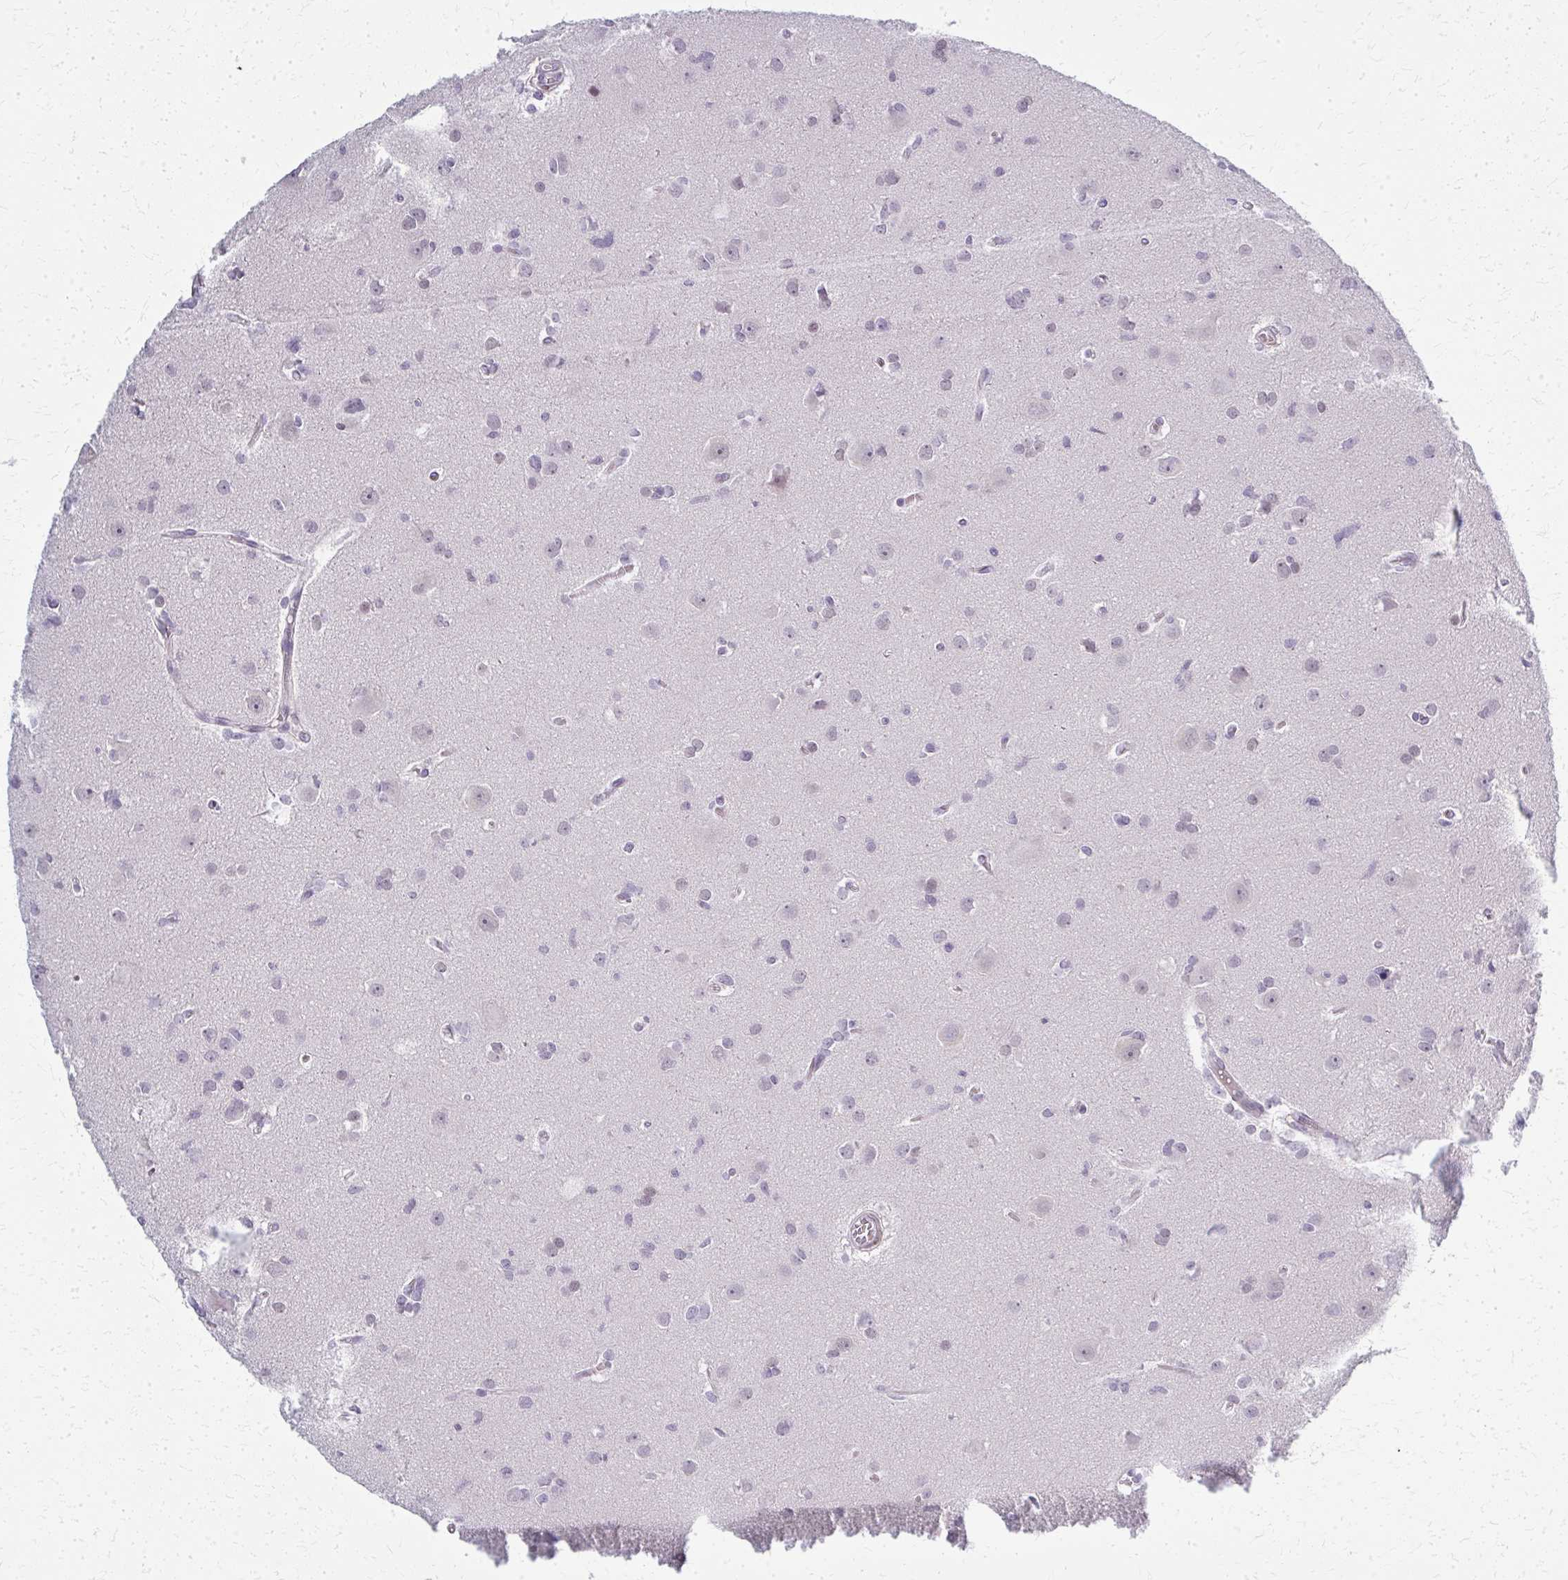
{"staining": {"intensity": "negative", "quantity": "none", "location": "none"}, "tissue": "glioma", "cell_type": "Tumor cells", "image_type": "cancer", "snomed": [{"axis": "morphology", "description": "Glioma, malignant, High grade"}, {"axis": "topography", "description": "Brain"}], "caption": "This is an immunohistochemistry image of human glioma. There is no staining in tumor cells.", "gene": "CASQ2", "patient": {"sex": "male", "age": 23}}